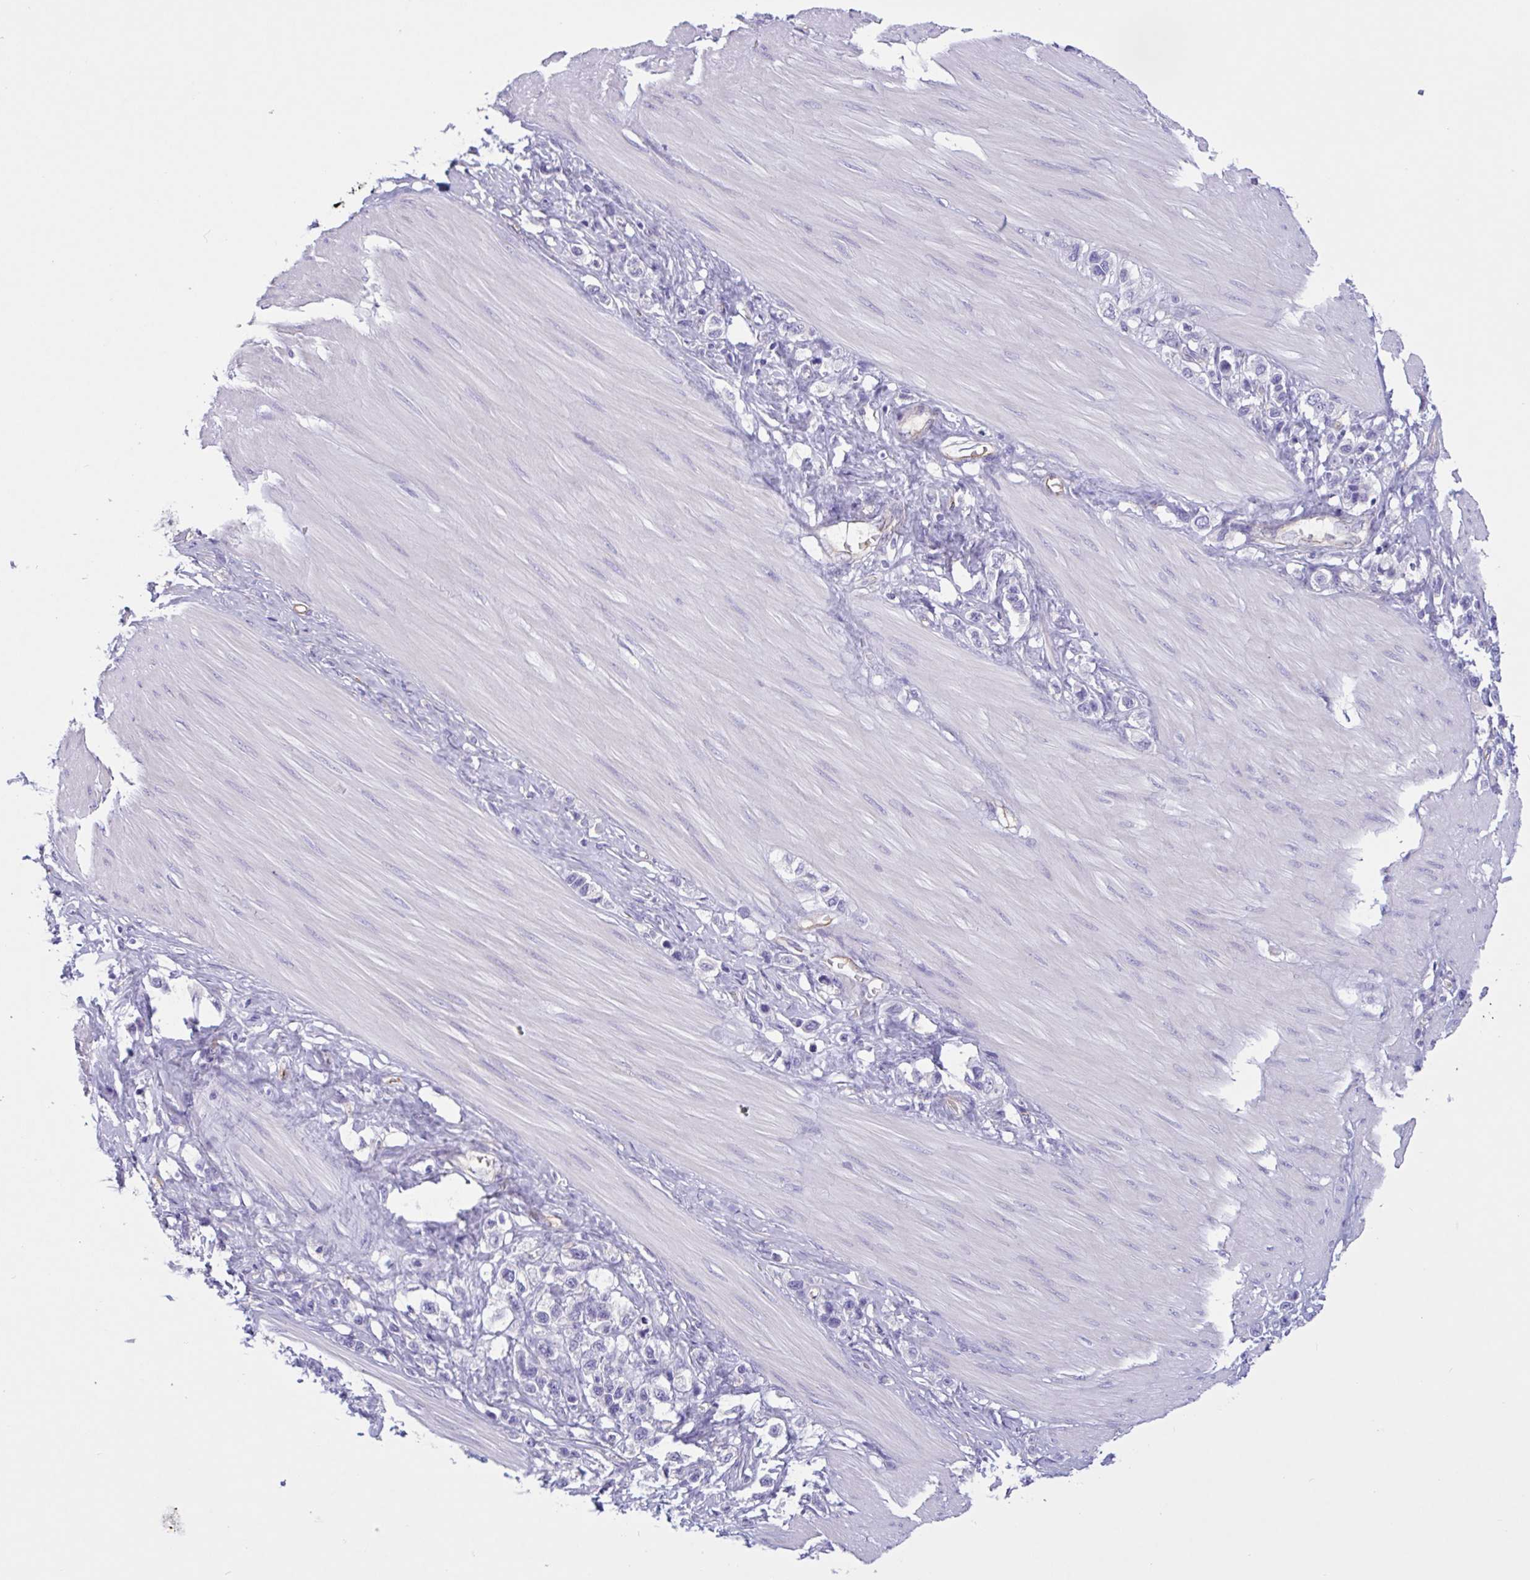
{"staining": {"intensity": "negative", "quantity": "none", "location": "none"}, "tissue": "stomach cancer", "cell_type": "Tumor cells", "image_type": "cancer", "snomed": [{"axis": "morphology", "description": "Adenocarcinoma, NOS"}, {"axis": "topography", "description": "Stomach"}], "caption": "IHC histopathology image of stomach cancer stained for a protein (brown), which demonstrates no positivity in tumor cells. (Stains: DAB immunohistochemistry (IHC) with hematoxylin counter stain, Microscopy: brightfield microscopy at high magnification).", "gene": "RPL22L1", "patient": {"sex": "female", "age": 65}}